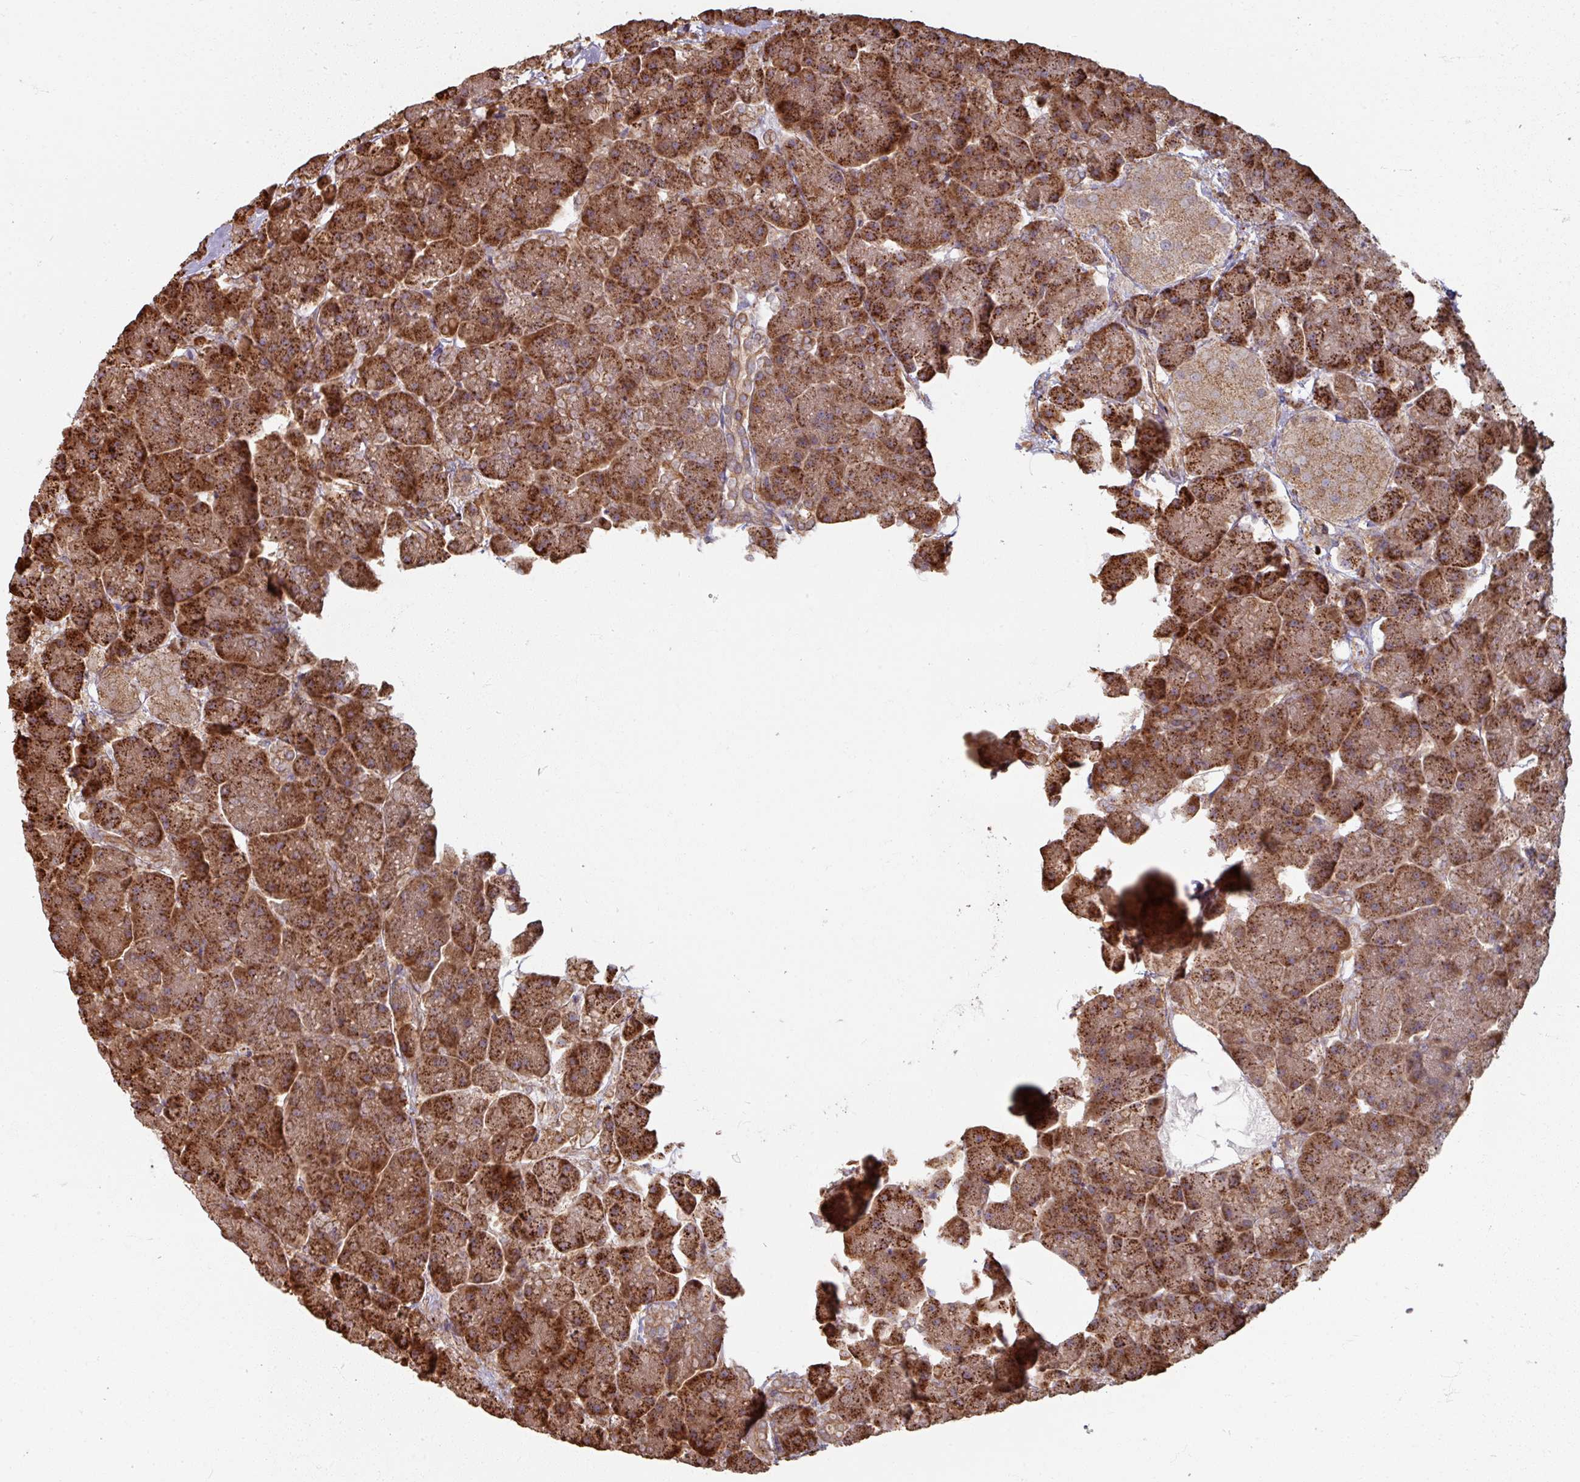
{"staining": {"intensity": "strong", "quantity": ">75%", "location": "cytoplasmic/membranous"}, "tissue": "pancreas", "cell_type": "Exocrine glandular cells", "image_type": "normal", "snomed": [{"axis": "morphology", "description": "Normal tissue, NOS"}, {"axis": "topography", "description": "Pancreas"}, {"axis": "topography", "description": "Peripheral nerve tissue"}], "caption": "Immunohistochemistry (IHC) (DAB (3,3'-diaminobenzidine)) staining of normal human pancreas displays strong cytoplasmic/membranous protein staining in about >75% of exocrine glandular cells.", "gene": "CCDC68", "patient": {"sex": "male", "age": 54}}